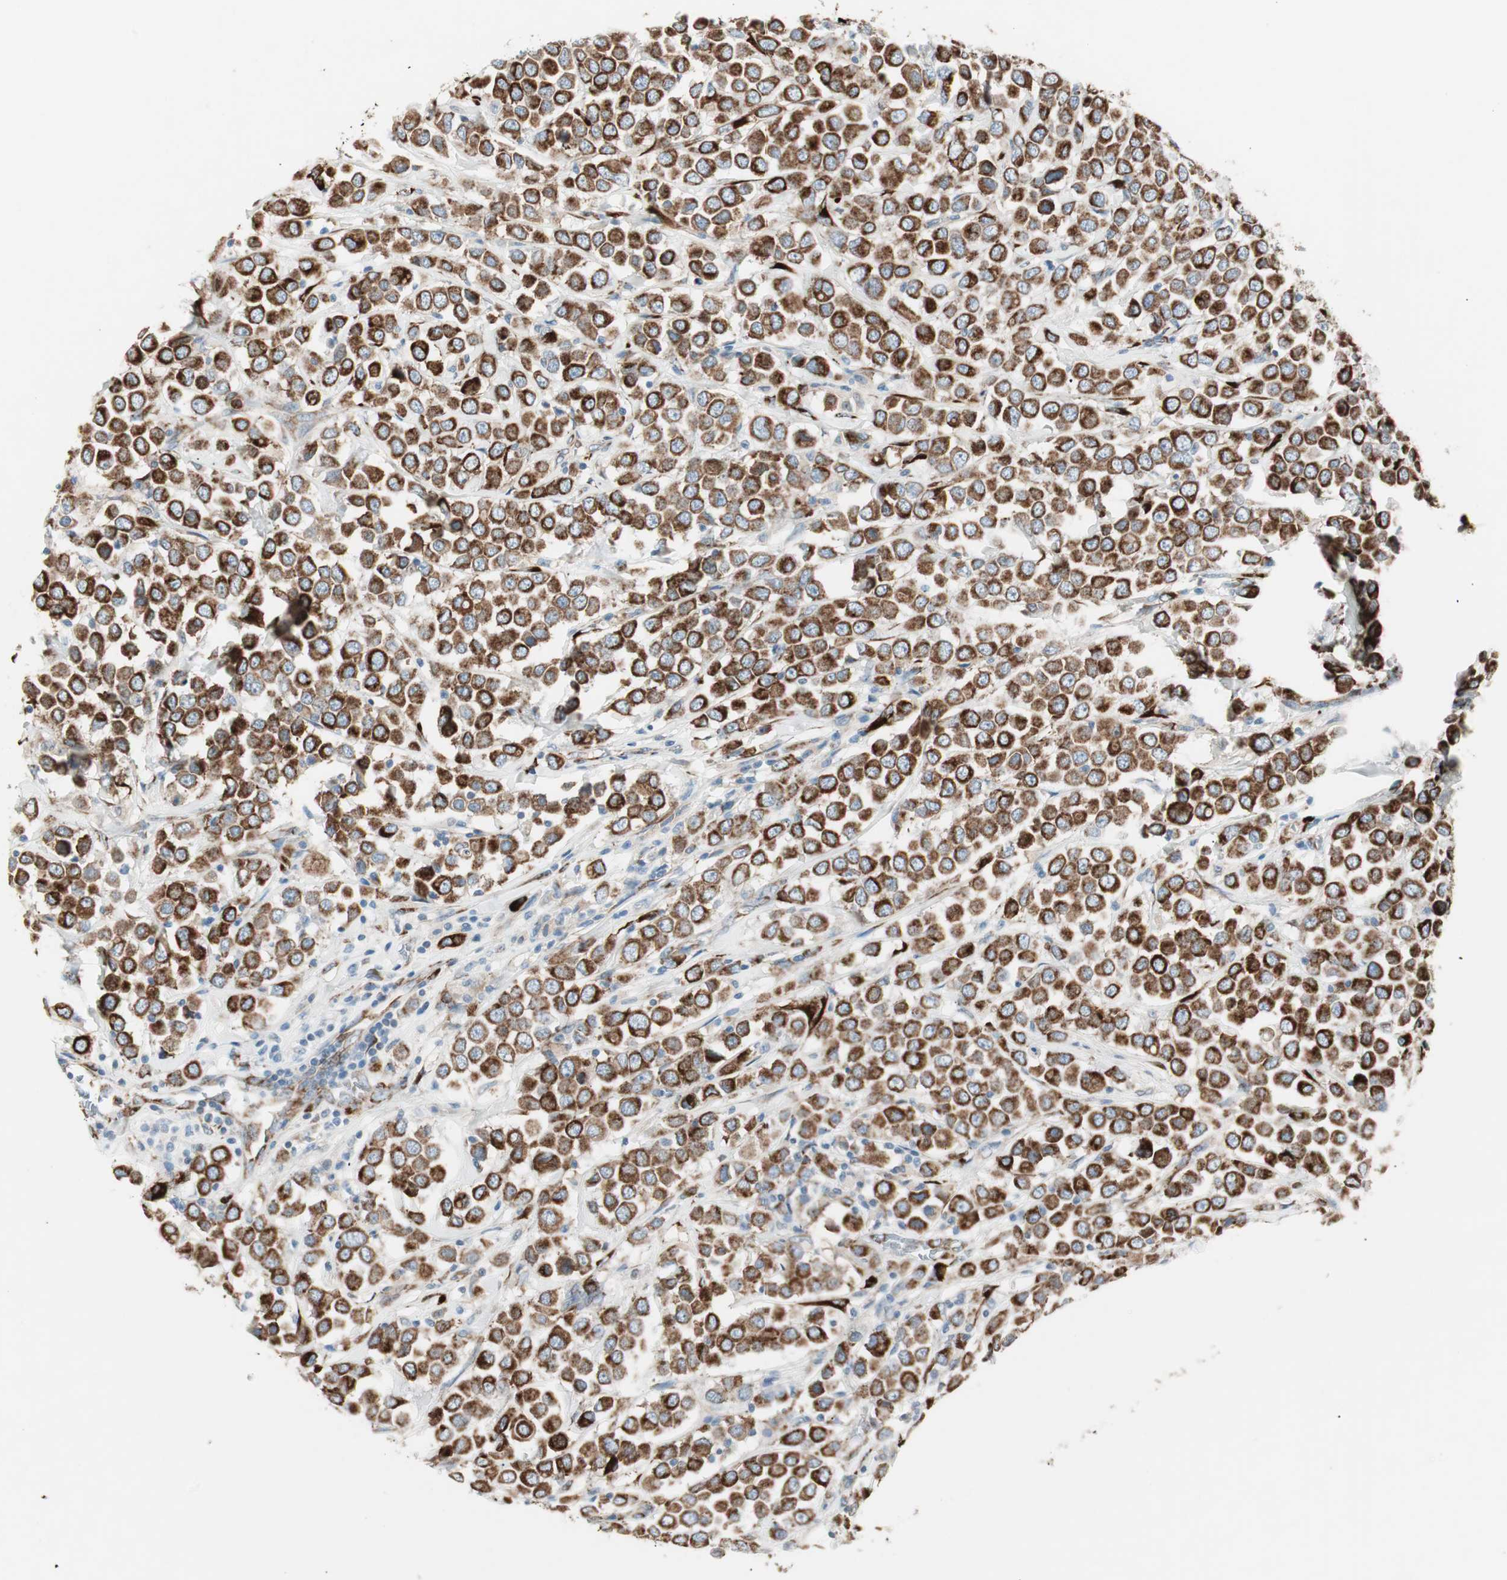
{"staining": {"intensity": "strong", "quantity": ">75%", "location": "cytoplasmic/membranous"}, "tissue": "breast cancer", "cell_type": "Tumor cells", "image_type": "cancer", "snomed": [{"axis": "morphology", "description": "Duct carcinoma"}, {"axis": "topography", "description": "Breast"}], "caption": "Protein staining demonstrates strong cytoplasmic/membranous expression in approximately >75% of tumor cells in breast cancer (invasive ductal carcinoma).", "gene": "P4HTM", "patient": {"sex": "female", "age": 61}}